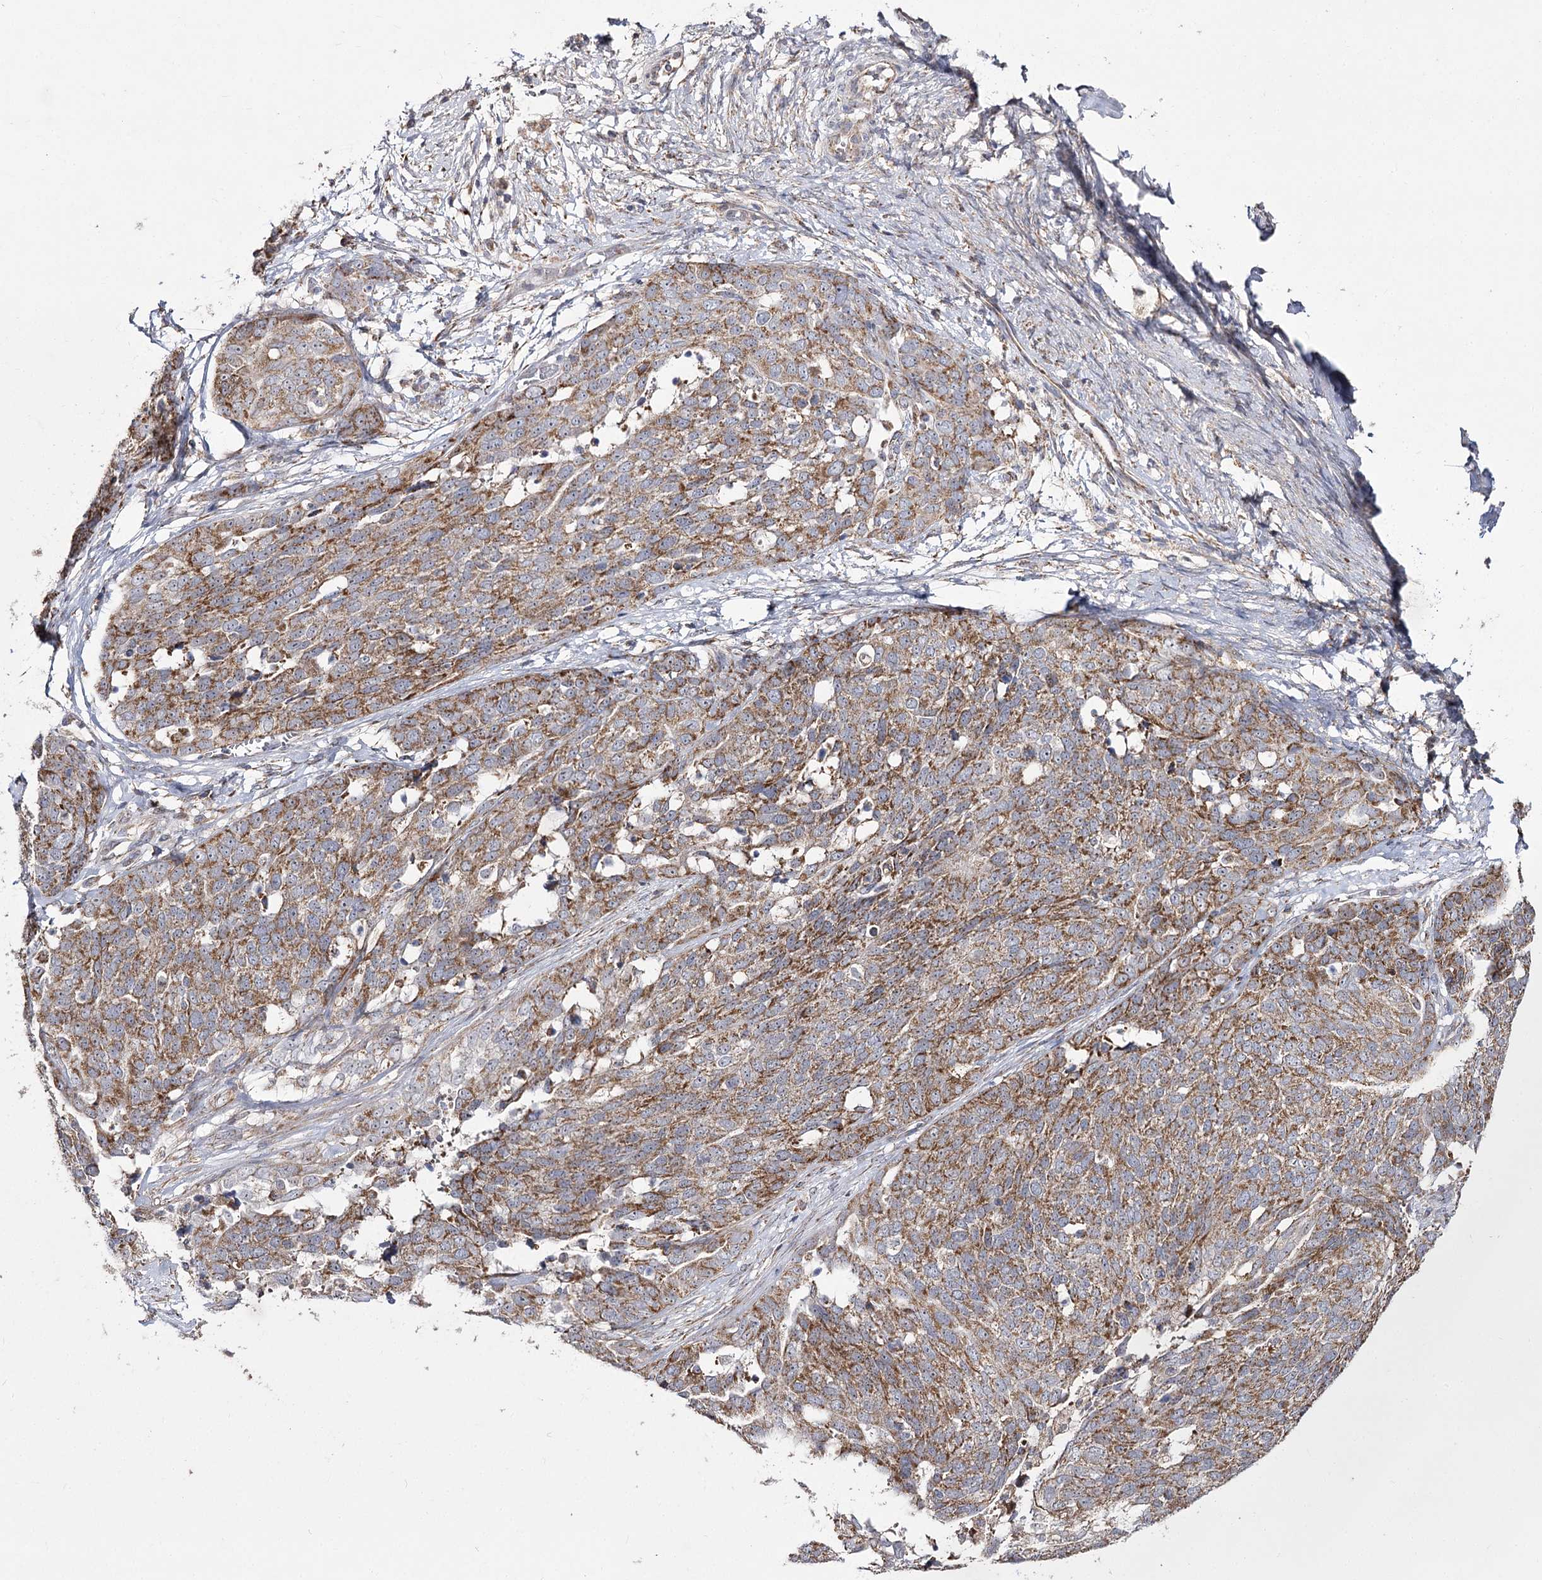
{"staining": {"intensity": "moderate", "quantity": ">75%", "location": "cytoplasmic/membranous"}, "tissue": "ovarian cancer", "cell_type": "Tumor cells", "image_type": "cancer", "snomed": [{"axis": "morphology", "description": "Cystadenocarcinoma, serous, NOS"}, {"axis": "topography", "description": "Ovary"}], "caption": "Ovarian serous cystadenocarcinoma tissue reveals moderate cytoplasmic/membranous expression in about >75% of tumor cells", "gene": "NADK2", "patient": {"sex": "female", "age": 44}}